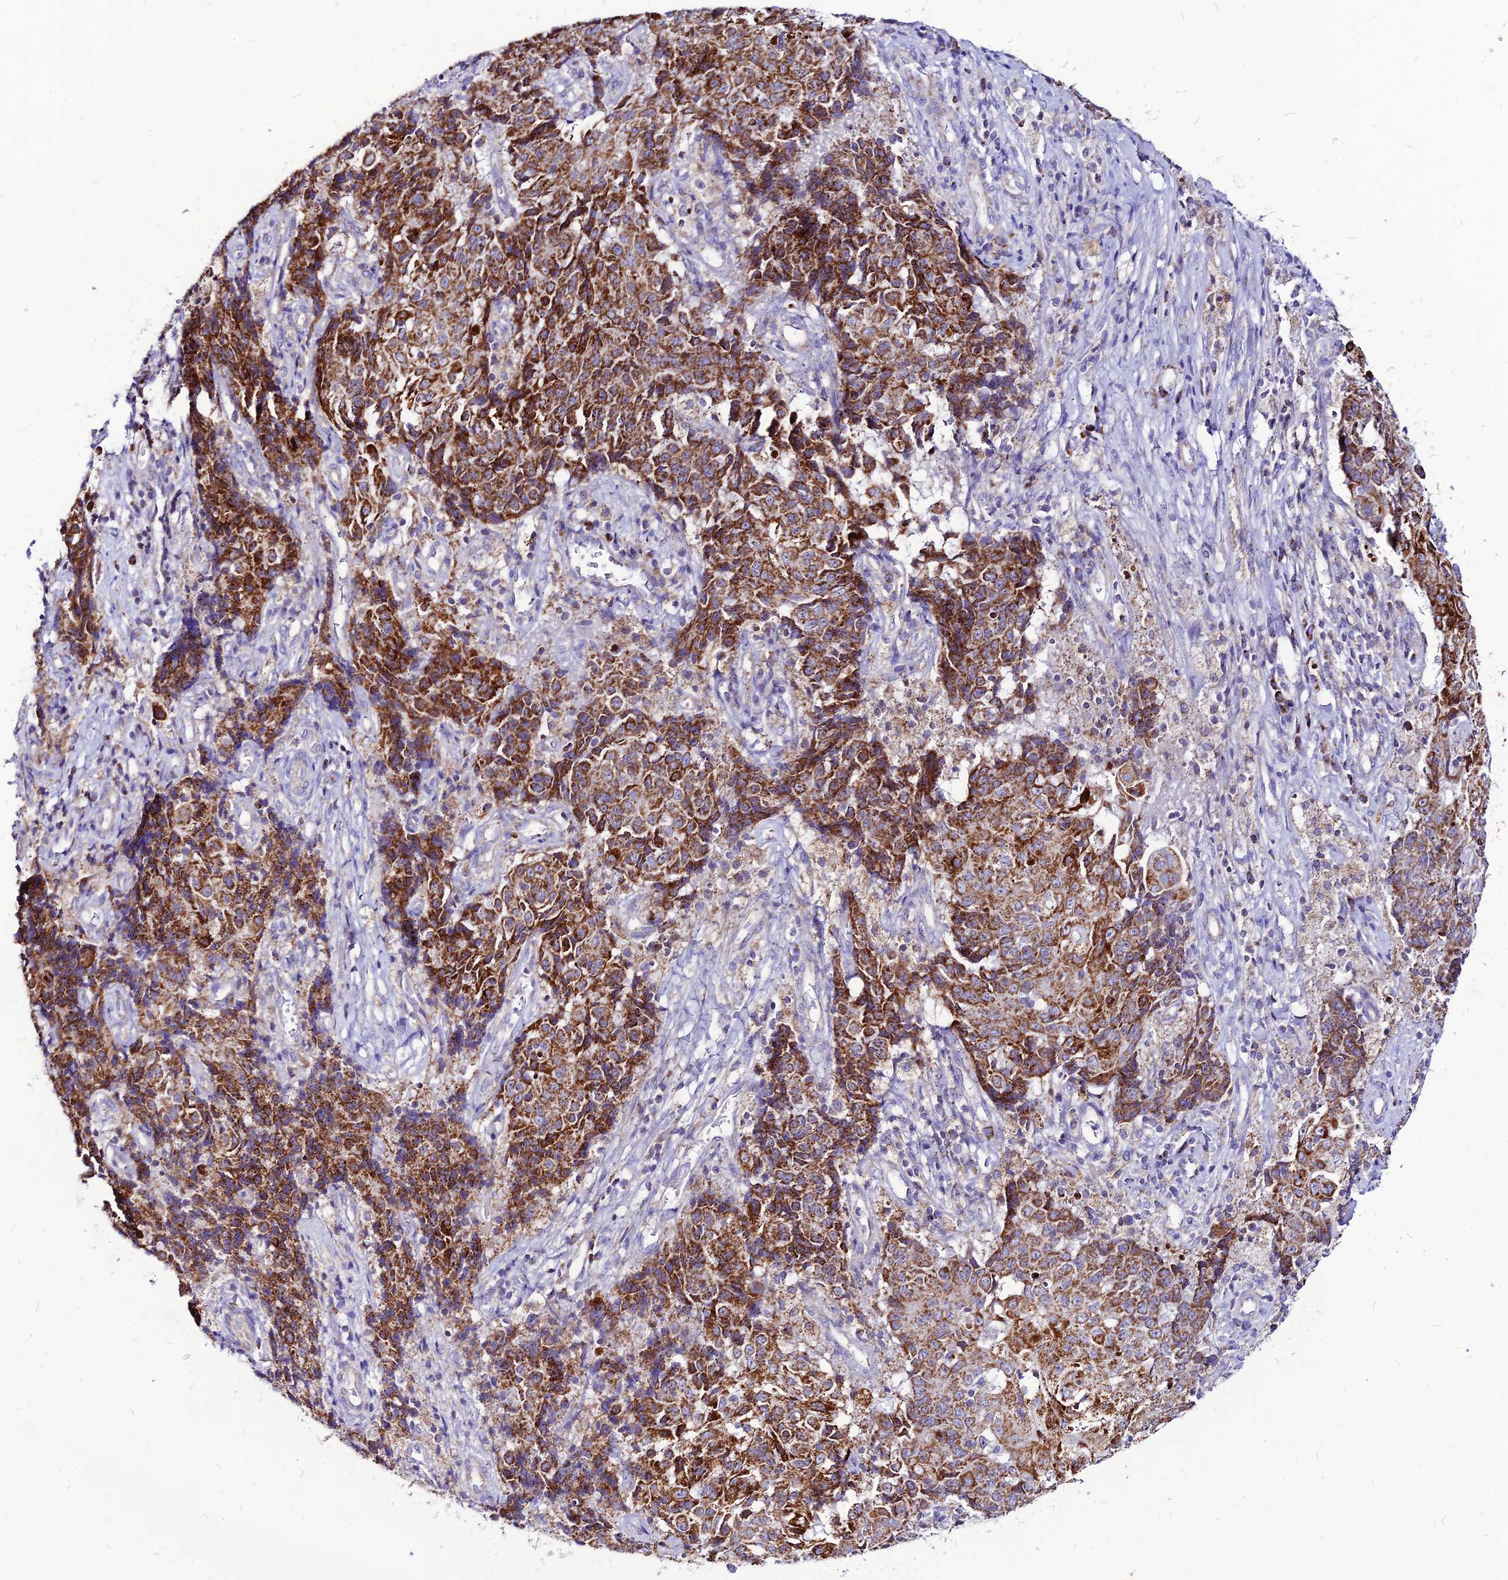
{"staining": {"intensity": "moderate", "quantity": ">75%", "location": "cytoplasmic/membranous"}, "tissue": "ovarian cancer", "cell_type": "Tumor cells", "image_type": "cancer", "snomed": [{"axis": "morphology", "description": "Carcinoma, endometroid"}, {"axis": "topography", "description": "Ovary"}], "caption": "Immunohistochemical staining of ovarian endometroid carcinoma demonstrates moderate cytoplasmic/membranous protein staining in about >75% of tumor cells. (brown staining indicates protein expression, while blue staining denotes nuclei).", "gene": "ECI1", "patient": {"sex": "female", "age": 42}}